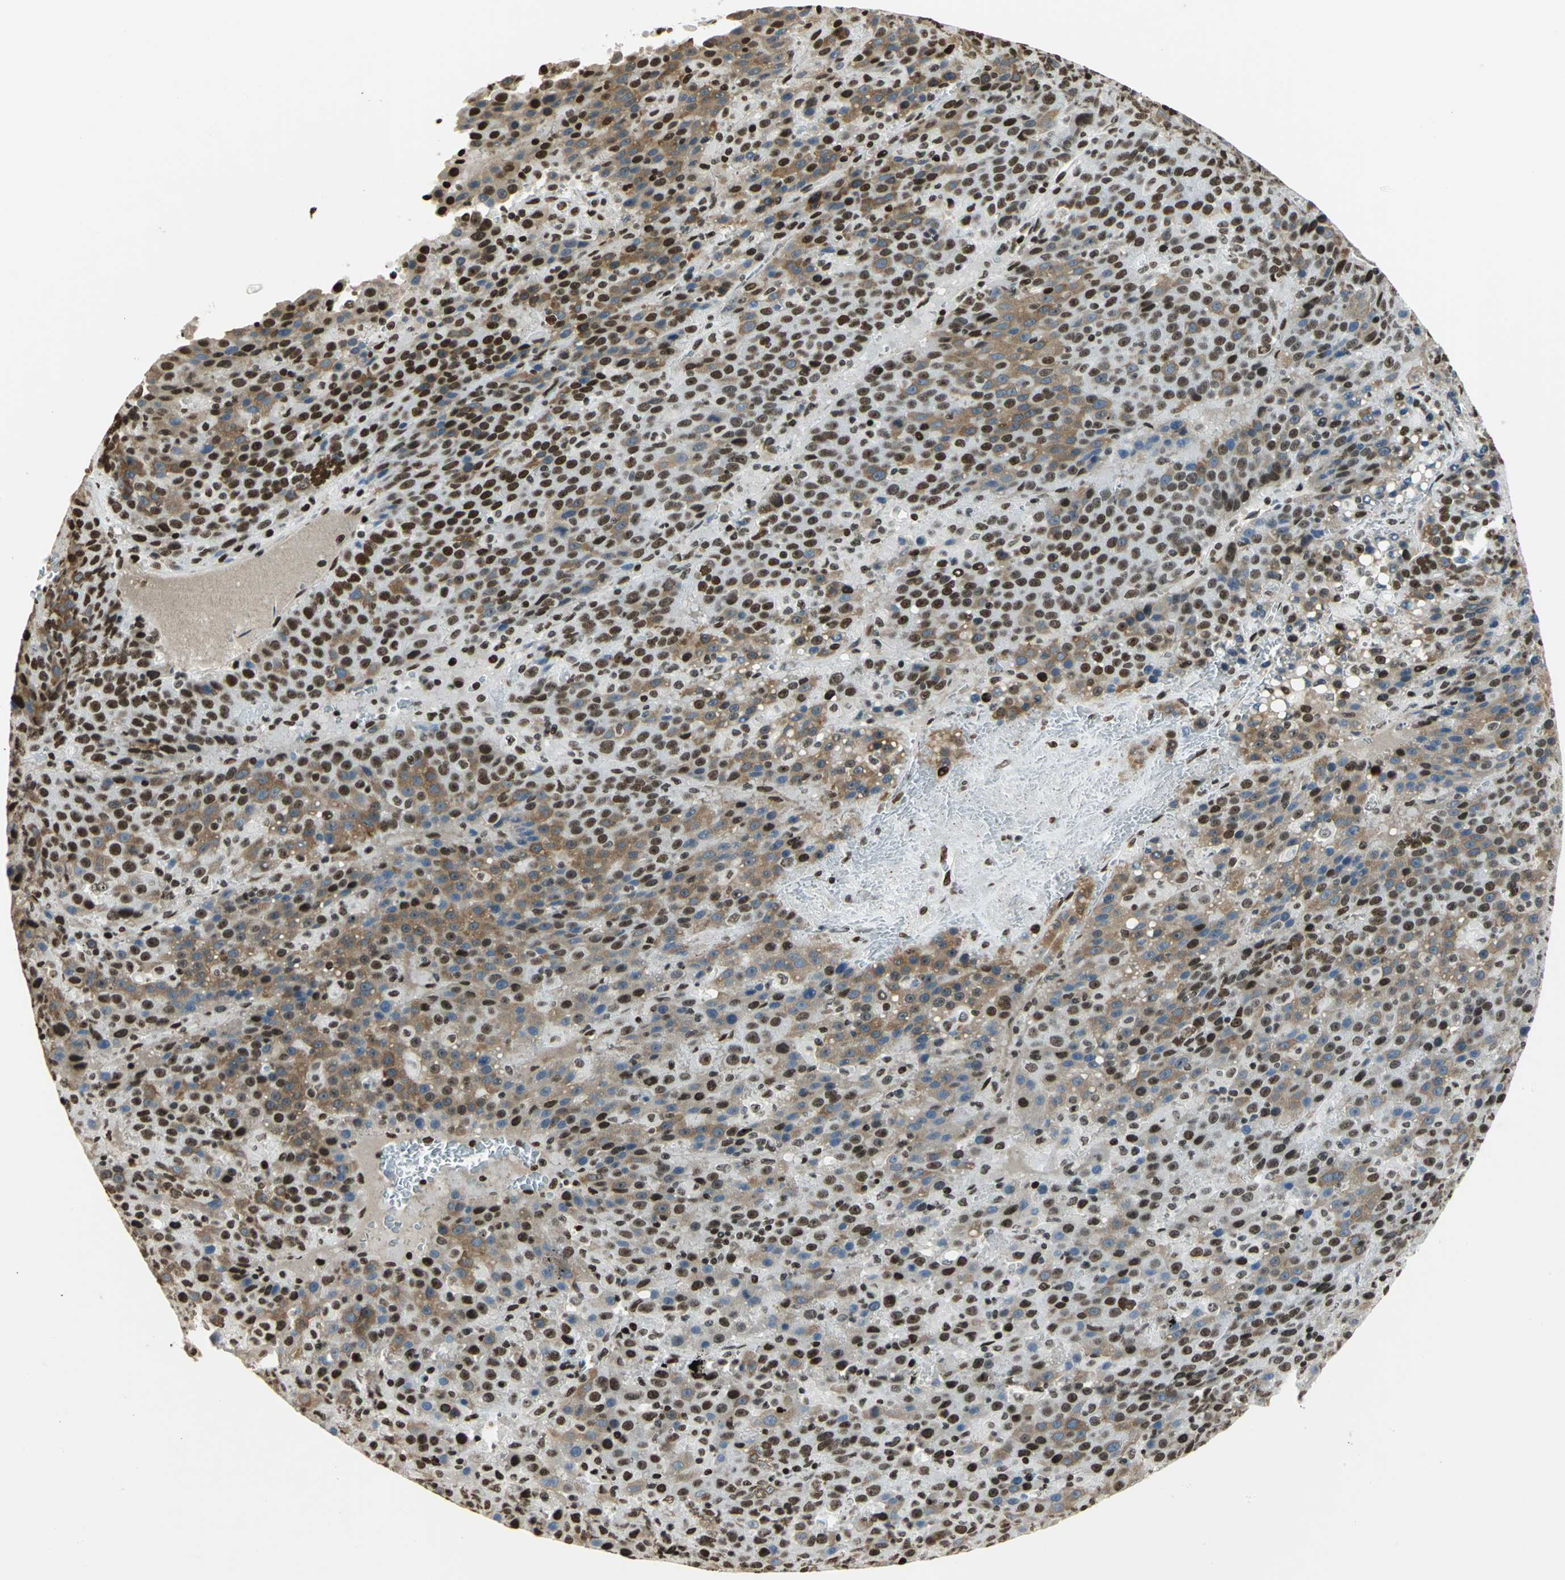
{"staining": {"intensity": "strong", "quantity": ">75%", "location": "cytoplasmic/membranous,nuclear"}, "tissue": "liver cancer", "cell_type": "Tumor cells", "image_type": "cancer", "snomed": [{"axis": "morphology", "description": "Carcinoma, Hepatocellular, NOS"}, {"axis": "topography", "description": "Liver"}], "caption": "Strong cytoplasmic/membranous and nuclear expression for a protein is seen in approximately >75% of tumor cells of hepatocellular carcinoma (liver) using IHC.", "gene": "HMGB1", "patient": {"sex": "female", "age": 53}}